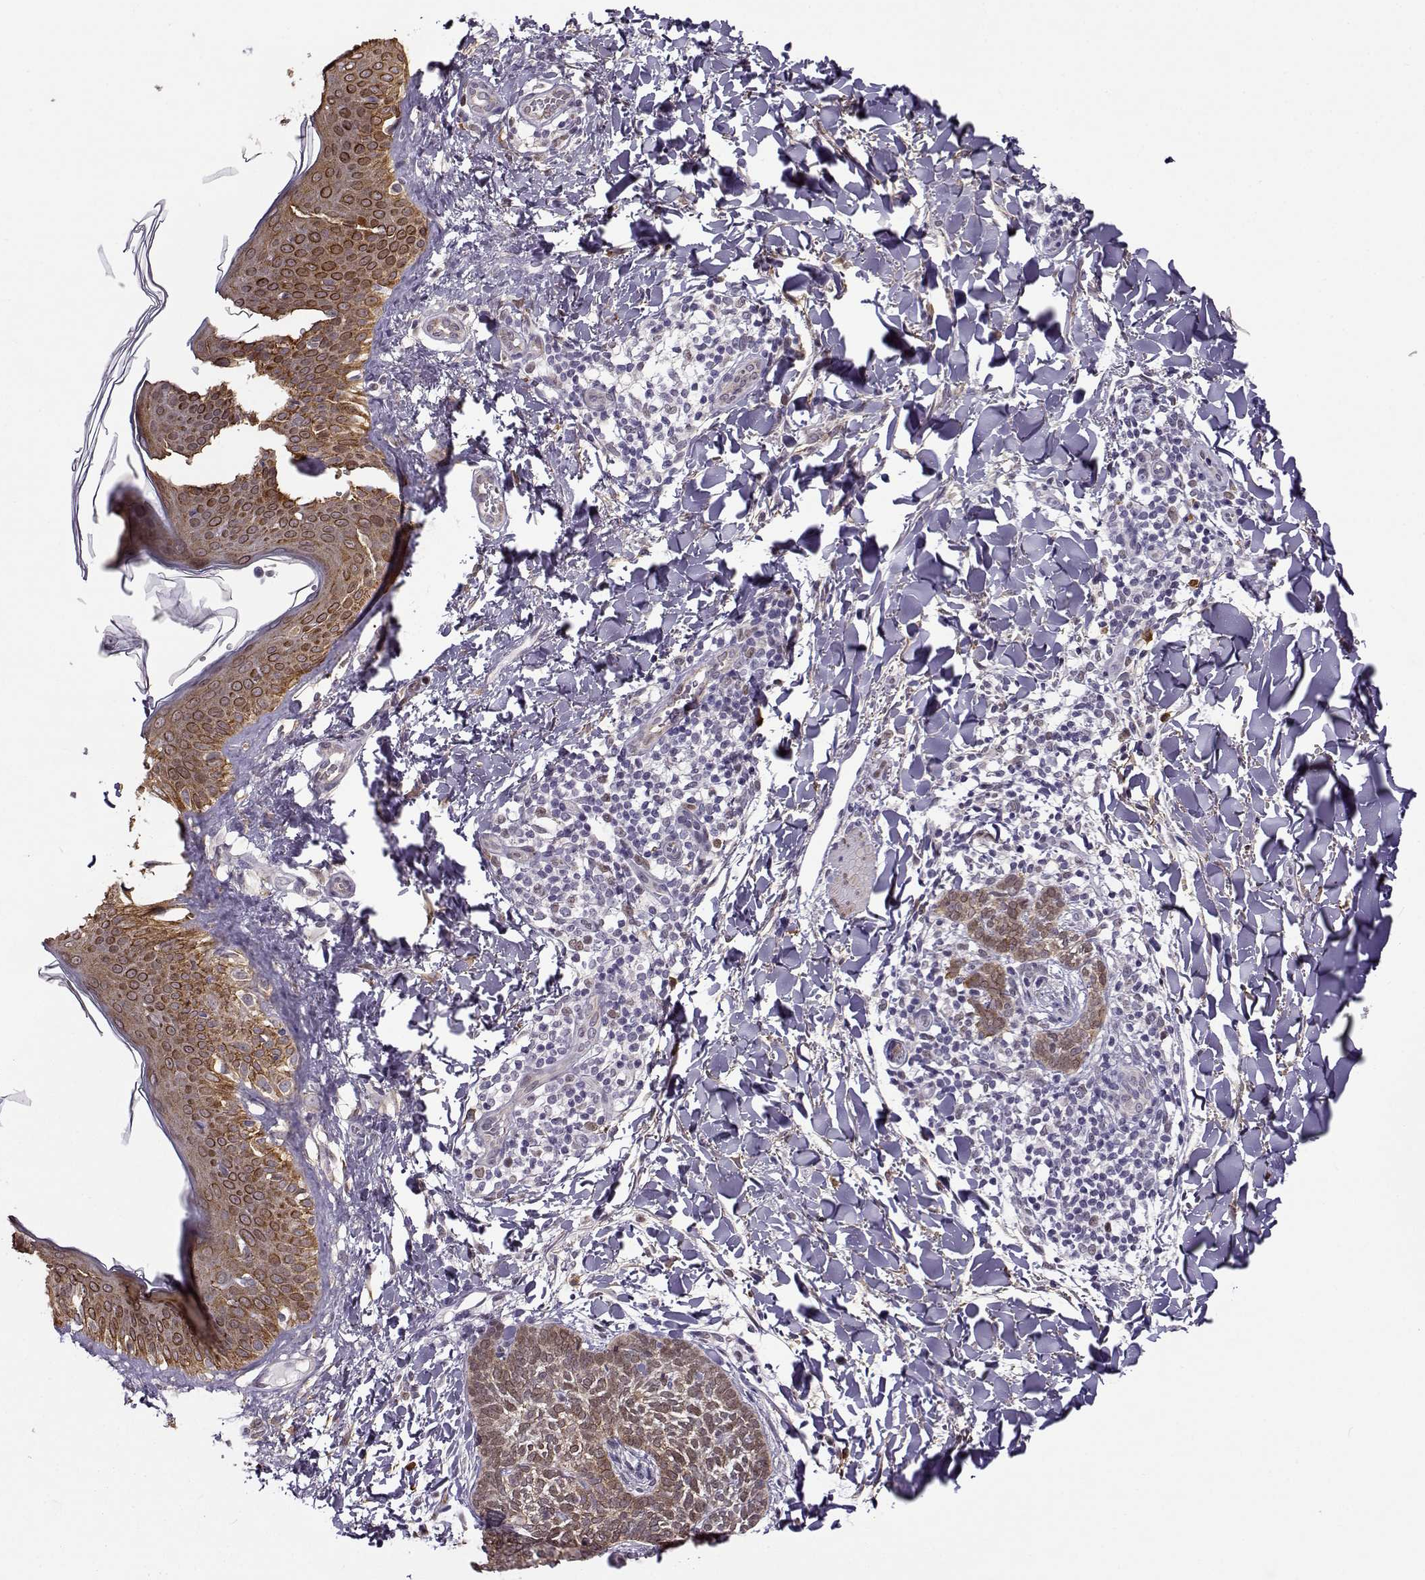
{"staining": {"intensity": "moderate", "quantity": "<25%", "location": "cytoplasmic/membranous,nuclear"}, "tissue": "skin cancer", "cell_type": "Tumor cells", "image_type": "cancer", "snomed": [{"axis": "morphology", "description": "Normal tissue, NOS"}, {"axis": "morphology", "description": "Basal cell carcinoma"}, {"axis": "topography", "description": "Skin"}], "caption": "Immunohistochemical staining of human skin basal cell carcinoma demonstrates moderate cytoplasmic/membranous and nuclear protein staining in approximately <25% of tumor cells. Using DAB (brown) and hematoxylin (blue) stains, captured at high magnification using brightfield microscopy.", "gene": "BACH1", "patient": {"sex": "male", "age": 46}}